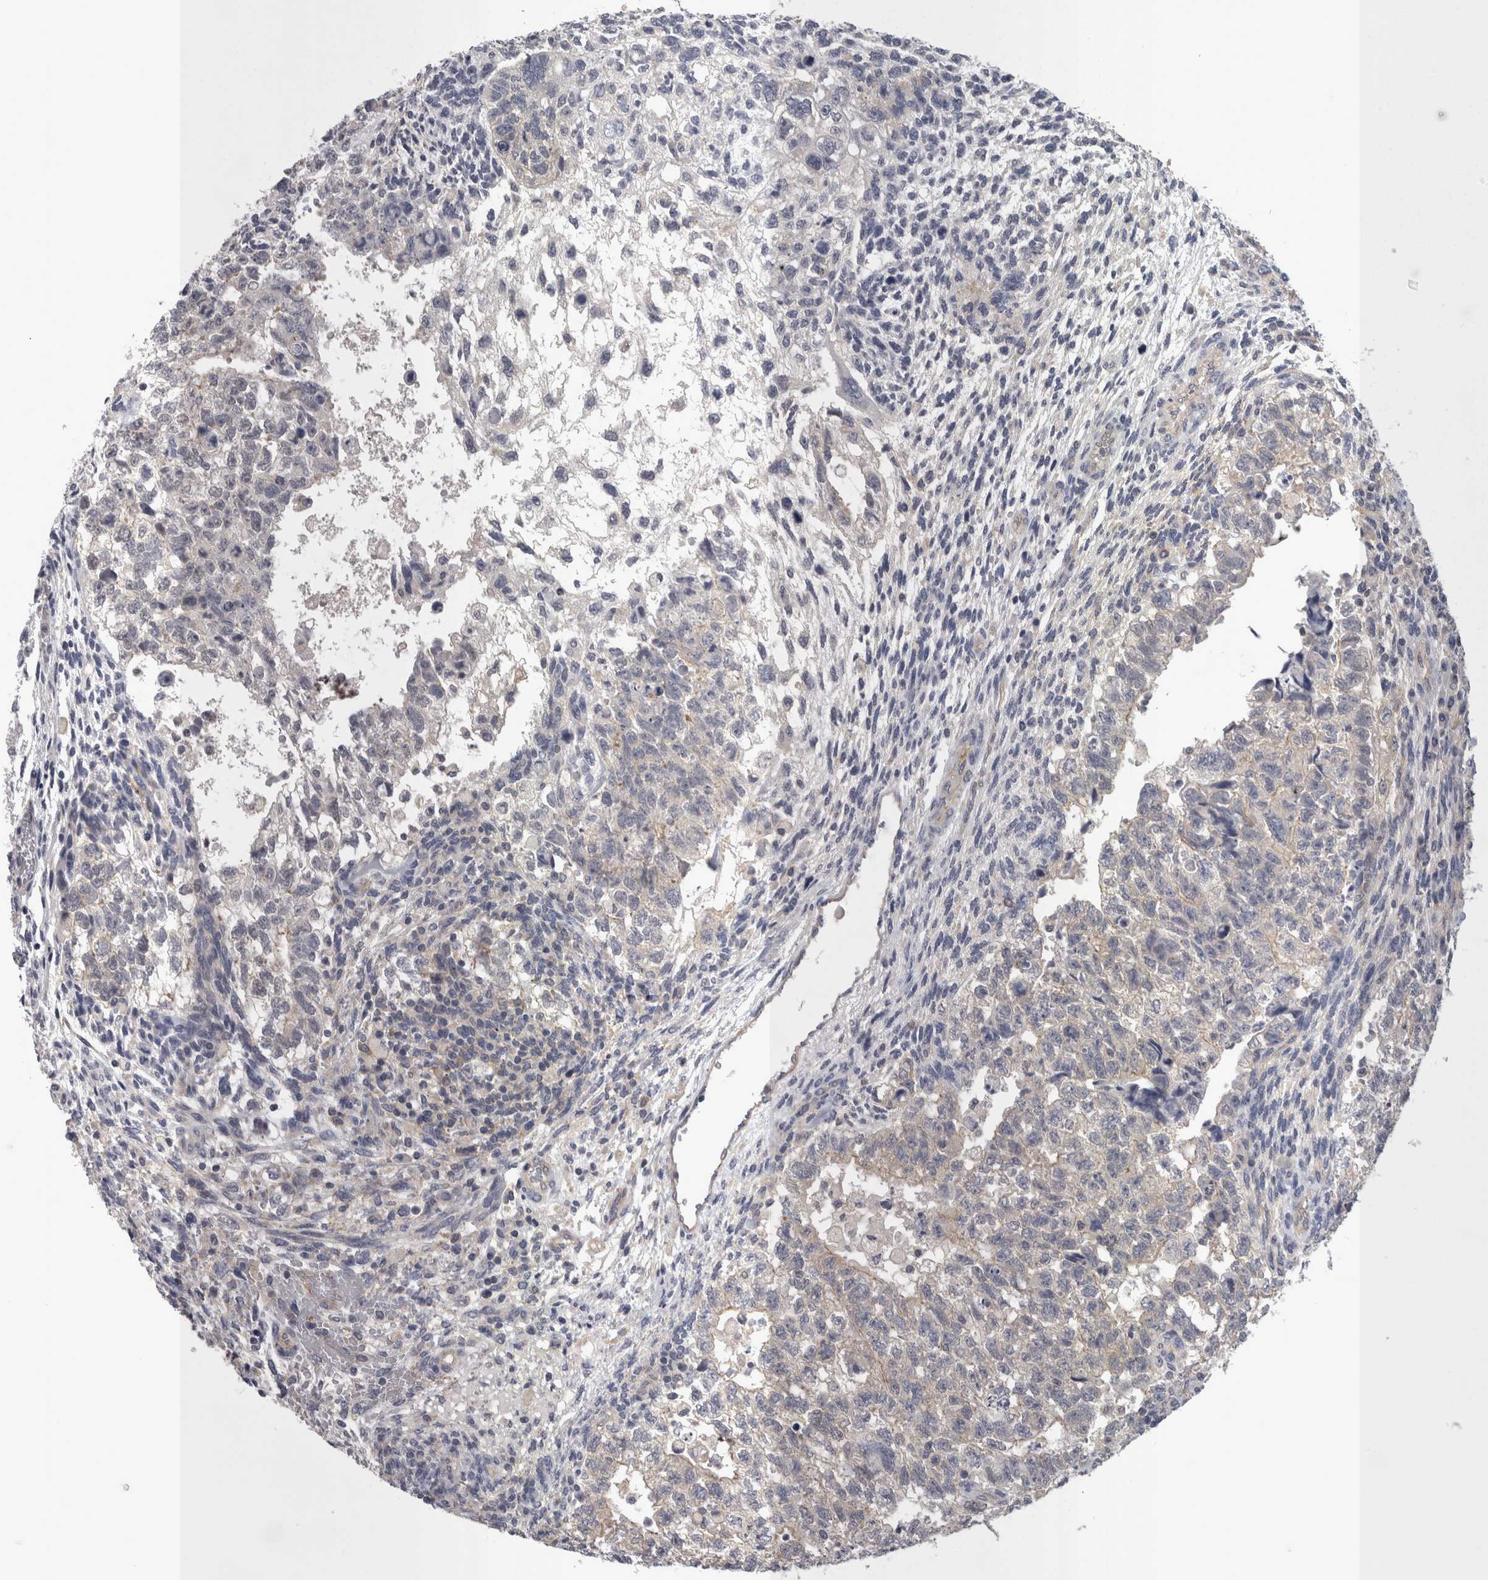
{"staining": {"intensity": "weak", "quantity": "<25%", "location": "cytoplasmic/membranous"}, "tissue": "testis cancer", "cell_type": "Tumor cells", "image_type": "cancer", "snomed": [{"axis": "morphology", "description": "Carcinoma, Embryonal, NOS"}, {"axis": "topography", "description": "Testis"}], "caption": "Immunohistochemistry (IHC) micrograph of neoplastic tissue: embryonal carcinoma (testis) stained with DAB (3,3'-diaminobenzidine) exhibits no significant protein expression in tumor cells.", "gene": "LYZL6", "patient": {"sex": "male", "age": 36}}